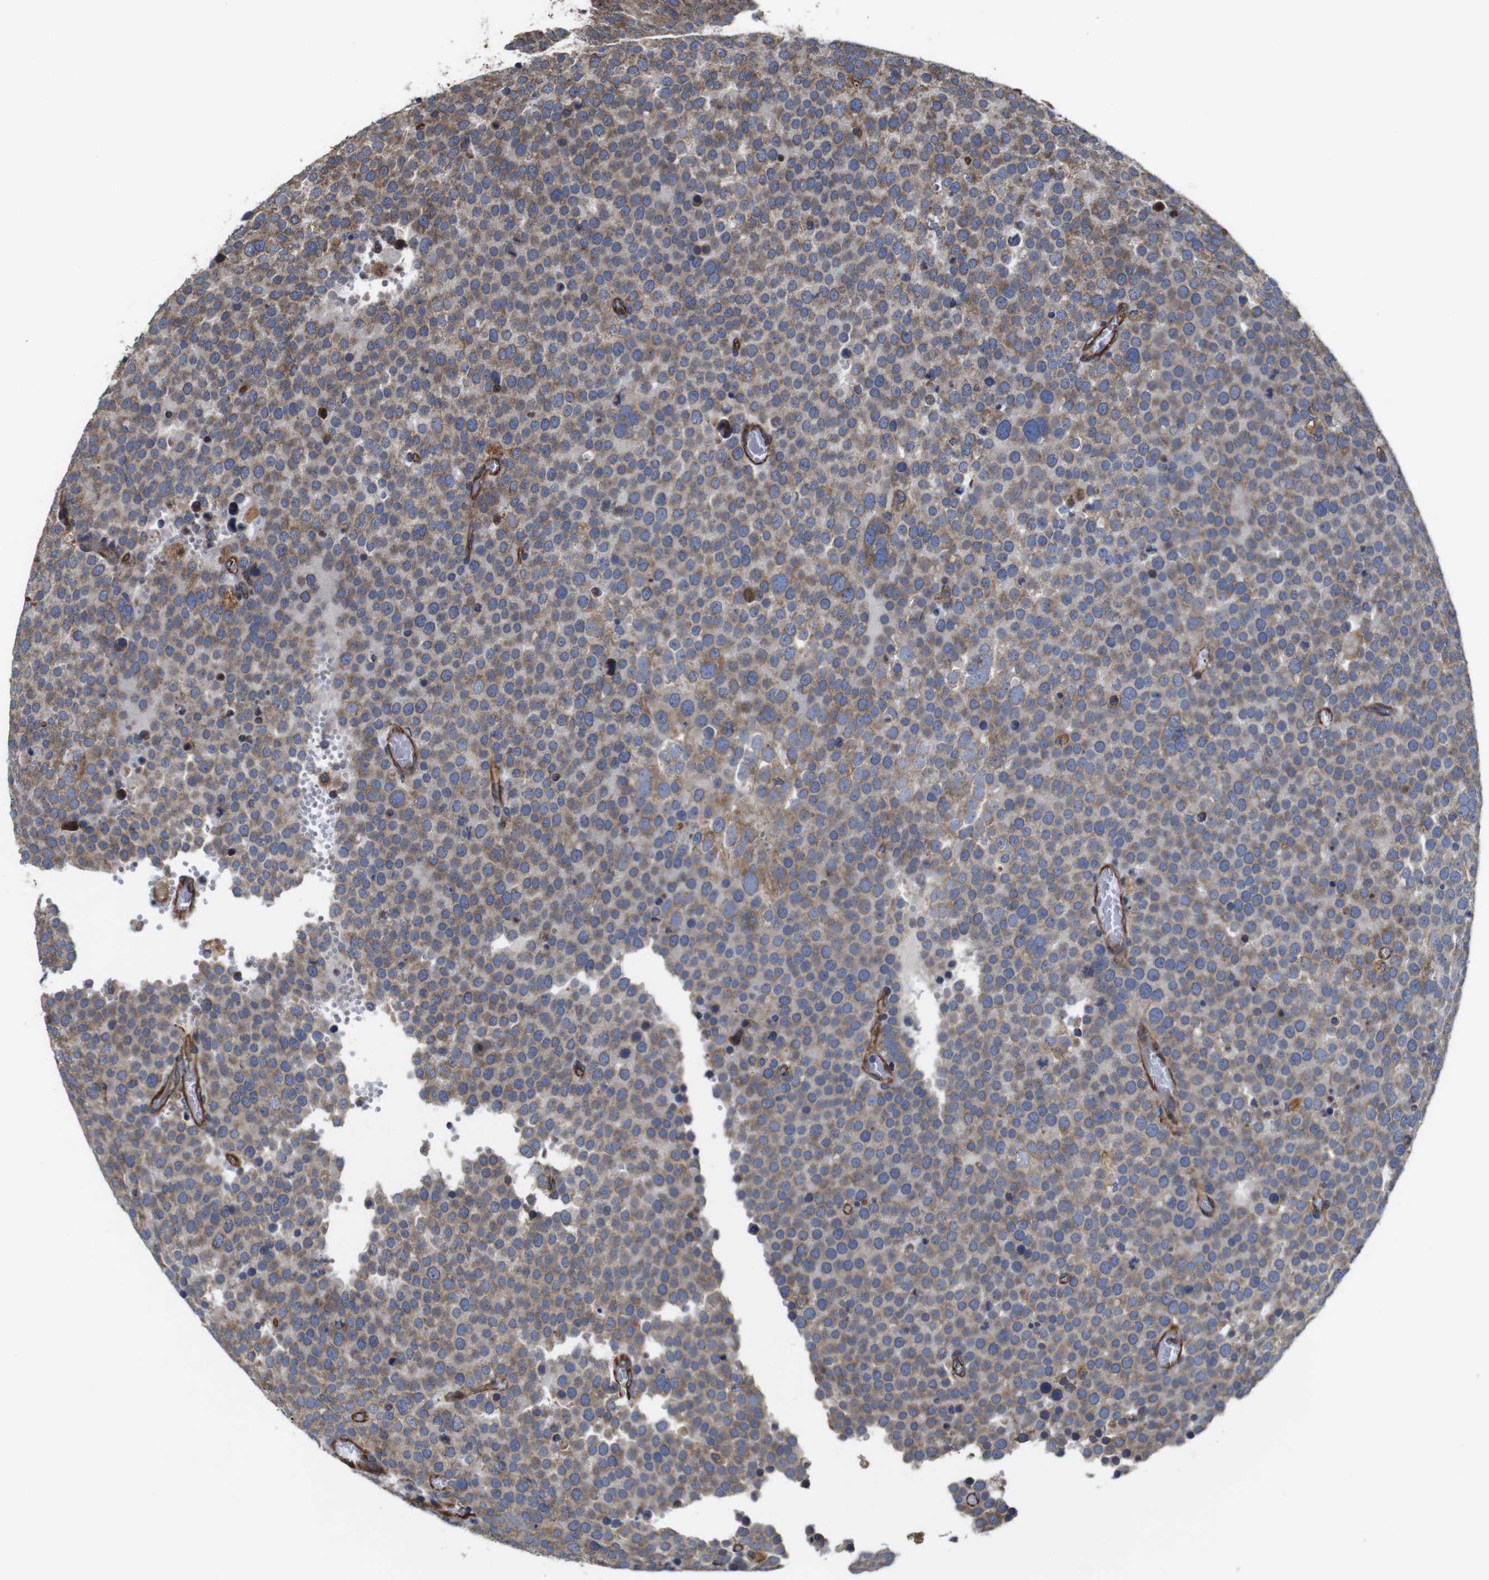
{"staining": {"intensity": "moderate", "quantity": ">75%", "location": "cytoplasmic/membranous"}, "tissue": "testis cancer", "cell_type": "Tumor cells", "image_type": "cancer", "snomed": [{"axis": "morphology", "description": "Normal tissue, NOS"}, {"axis": "morphology", "description": "Seminoma, NOS"}, {"axis": "topography", "description": "Testis"}], "caption": "Testis cancer stained for a protein (brown) demonstrates moderate cytoplasmic/membranous positive positivity in about >75% of tumor cells.", "gene": "POMK", "patient": {"sex": "male", "age": 71}}